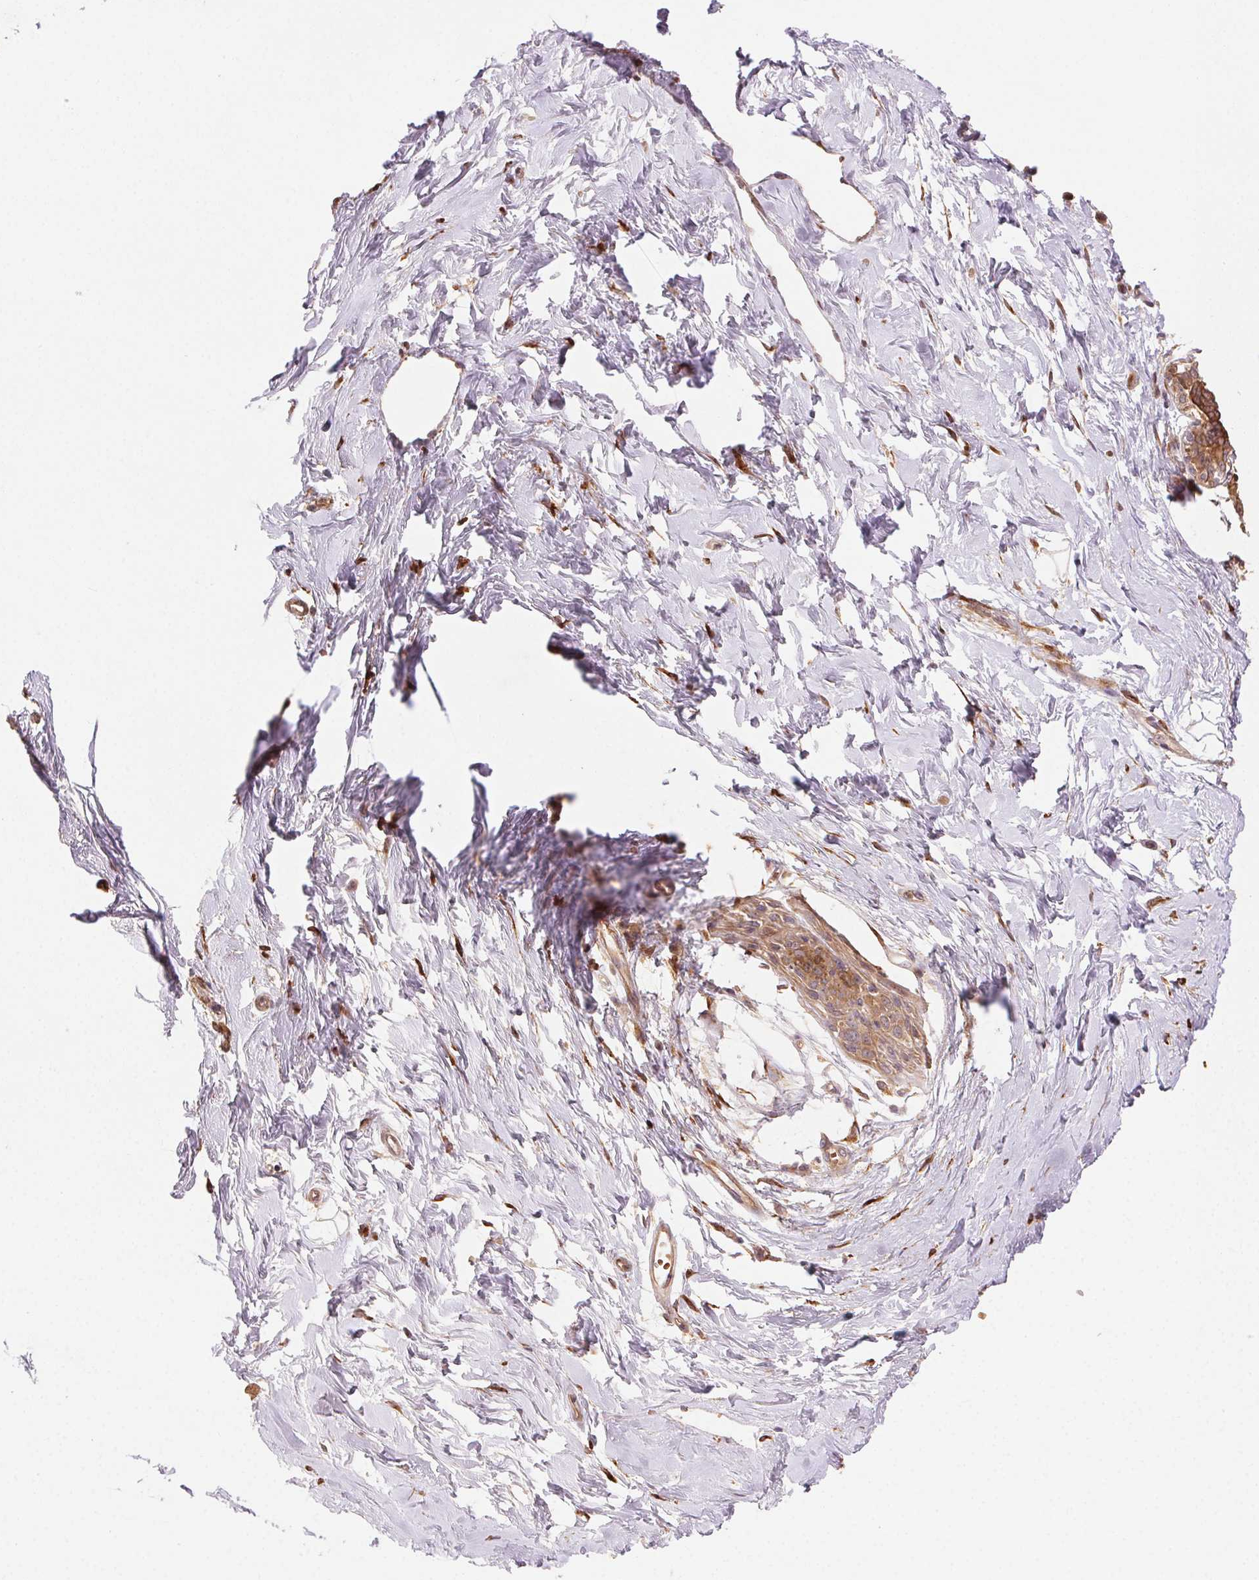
{"staining": {"intensity": "negative", "quantity": "none", "location": "none"}, "tissue": "breast", "cell_type": "Adipocytes", "image_type": "normal", "snomed": [{"axis": "morphology", "description": "Normal tissue, NOS"}, {"axis": "topography", "description": "Breast"}], "caption": "This is a image of immunohistochemistry (IHC) staining of normal breast, which shows no expression in adipocytes.", "gene": "KLHL15", "patient": {"sex": "female", "age": 45}}